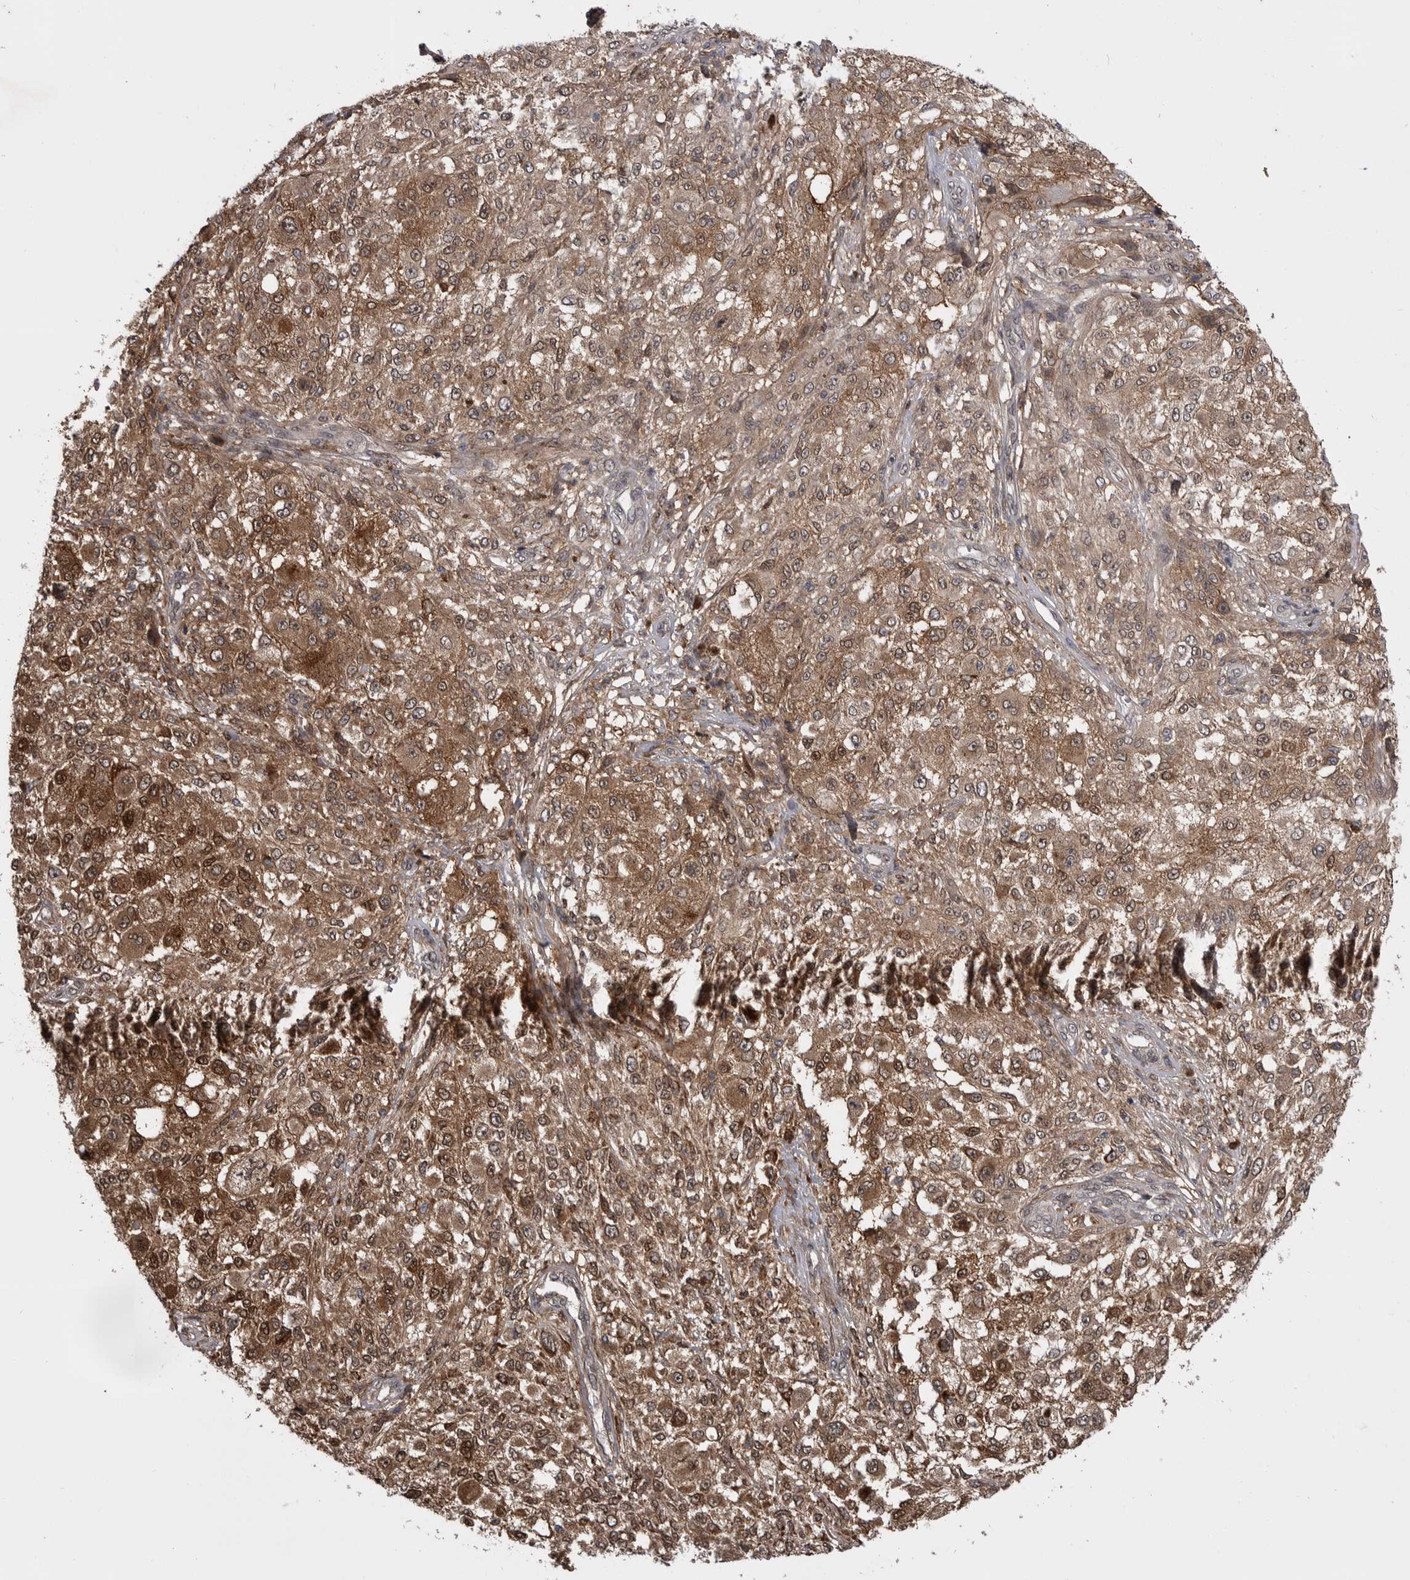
{"staining": {"intensity": "moderate", "quantity": ">75%", "location": "cytoplasmic/membranous"}, "tissue": "melanoma", "cell_type": "Tumor cells", "image_type": "cancer", "snomed": [{"axis": "morphology", "description": "Necrosis, NOS"}, {"axis": "morphology", "description": "Malignant melanoma, NOS"}, {"axis": "topography", "description": "Skin"}], "caption": "Protein expression by IHC reveals moderate cytoplasmic/membranous positivity in about >75% of tumor cells in melanoma.", "gene": "ABL1", "patient": {"sex": "female", "age": 87}}